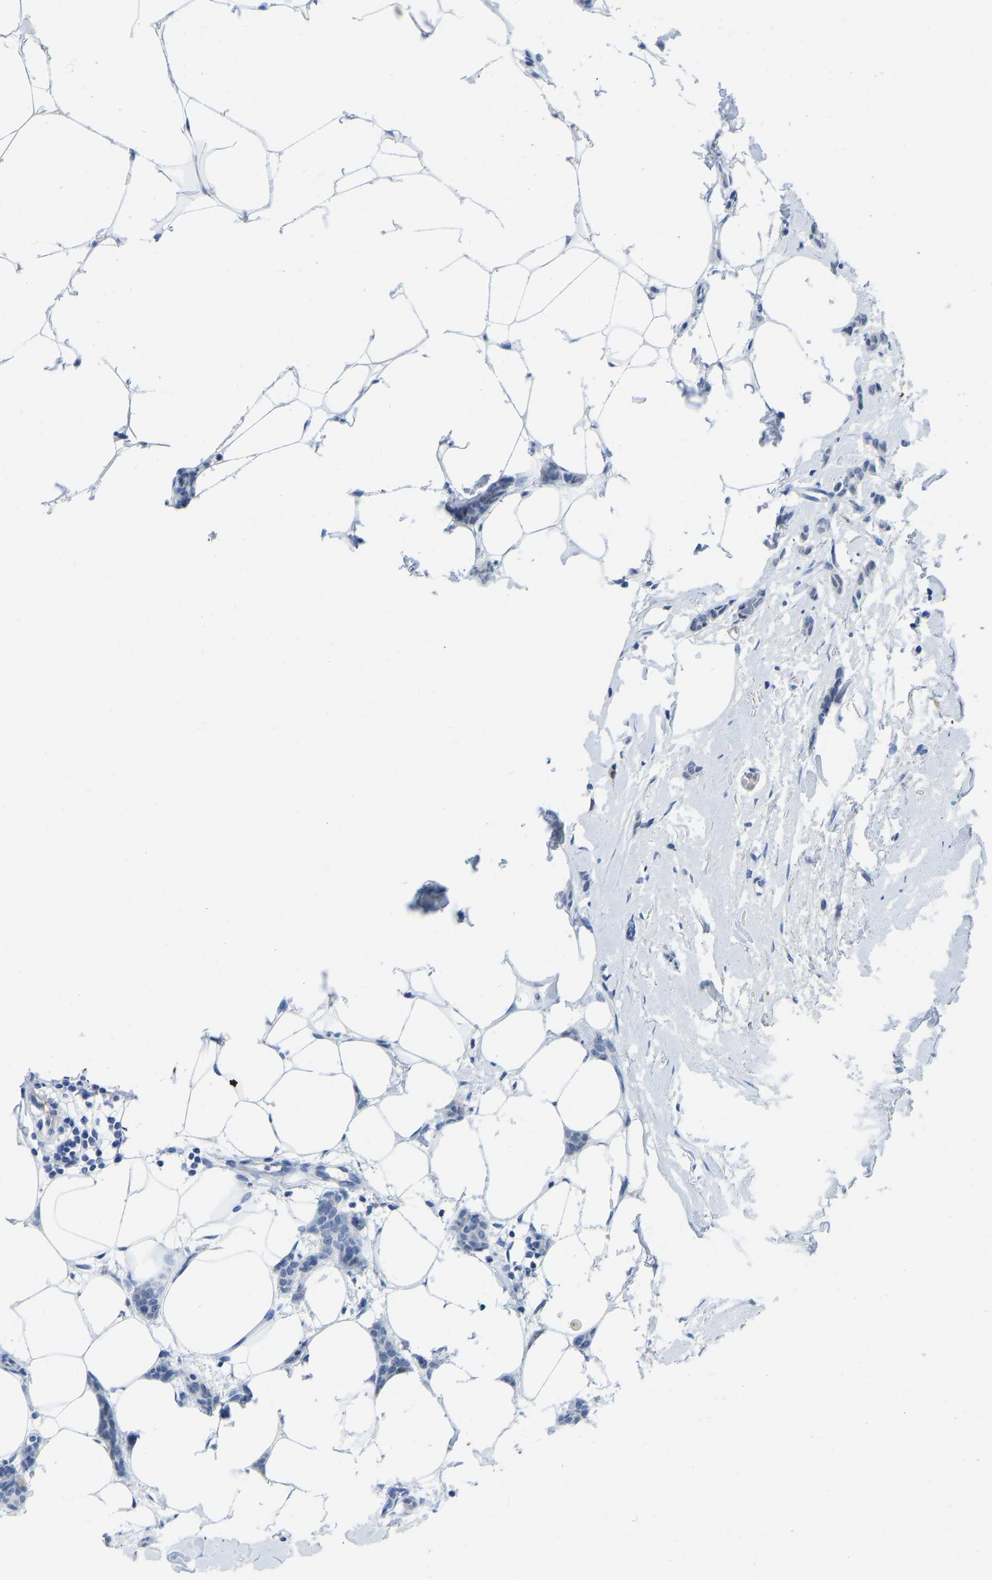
{"staining": {"intensity": "negative", "quantity": "none", "location": "none"}, "tissue": "breast cancer", "cell_type": "Tumor cells", "image_type": "cancer", "snomed": [{"axis": "morphology", "description": "Lobular carcinoma"}, {"axis": "topography", "description": "Skin"}, {"axis": "topography", "description": "Breast"}], "caption": "Histopathology image shows no significant protein expression in tumor cells of breast cancer.", "gene": "NKAIN3", "patient": {"sex": "female", "age": 46}}